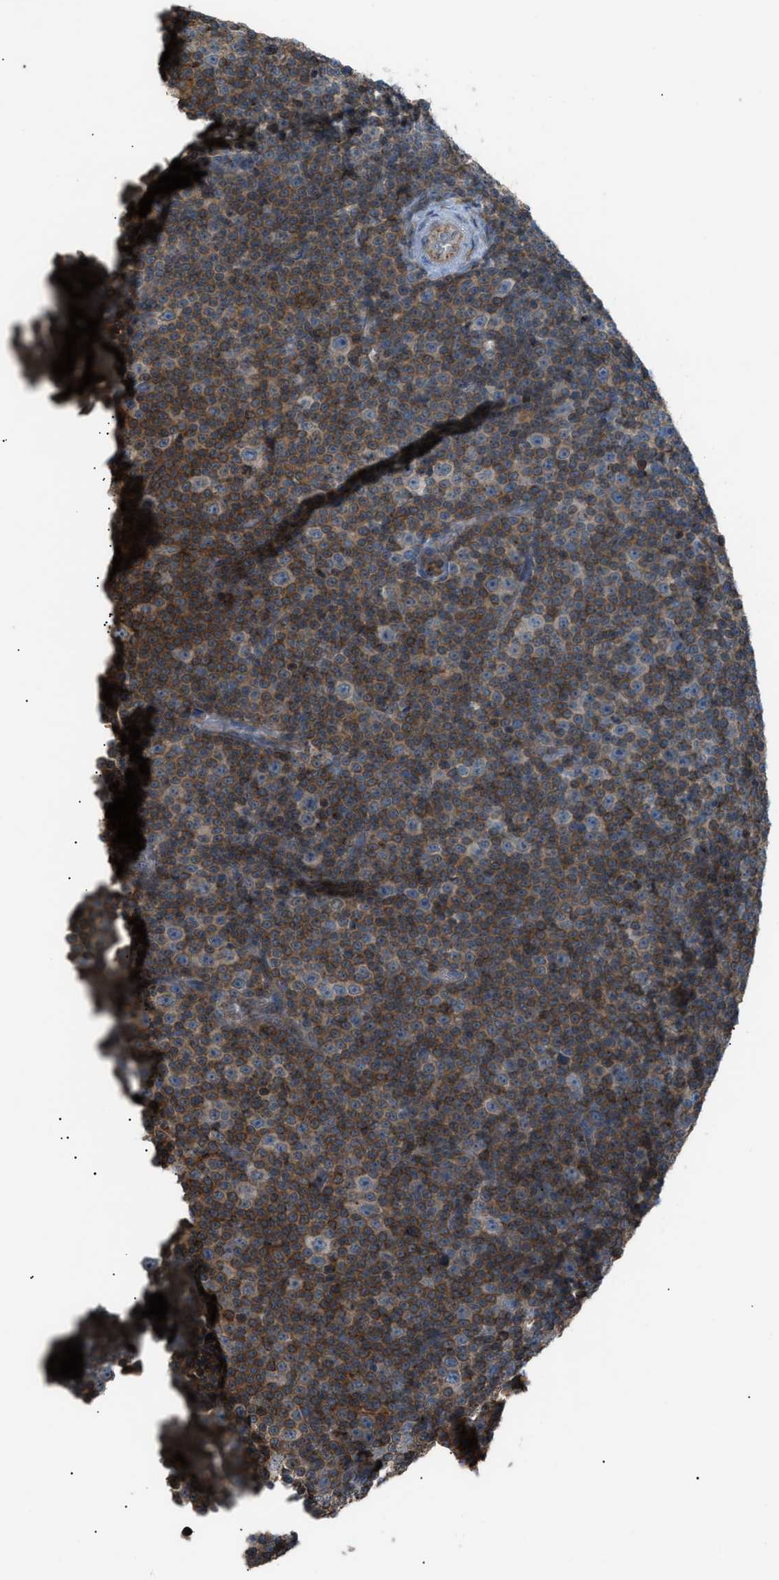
{"staining": {"intensity": "moderate", "quantity": "25%-75%", "location": "cytoplasmic/membranous"}, "tissue": "lymphoma", "cell_type": "Tumor cells", "image_type": "cancer", "snomed": [{"axis": "morphology", "description": "Malignant lymphoma, non-Hodgkin's type, Low grade"}, {"axis": "topography", "description": "Lymph node"}], "caption": "Low-grade malignant lymphoma, non-Hodgkin's type stained for a protein (brown) demonstrates moderate cytoplasmic/membranous positive staining in approximately 25%-75% of tumor cells.", "gene": "DYRK1A", "patient": {"sex": "female", "age": 67}}